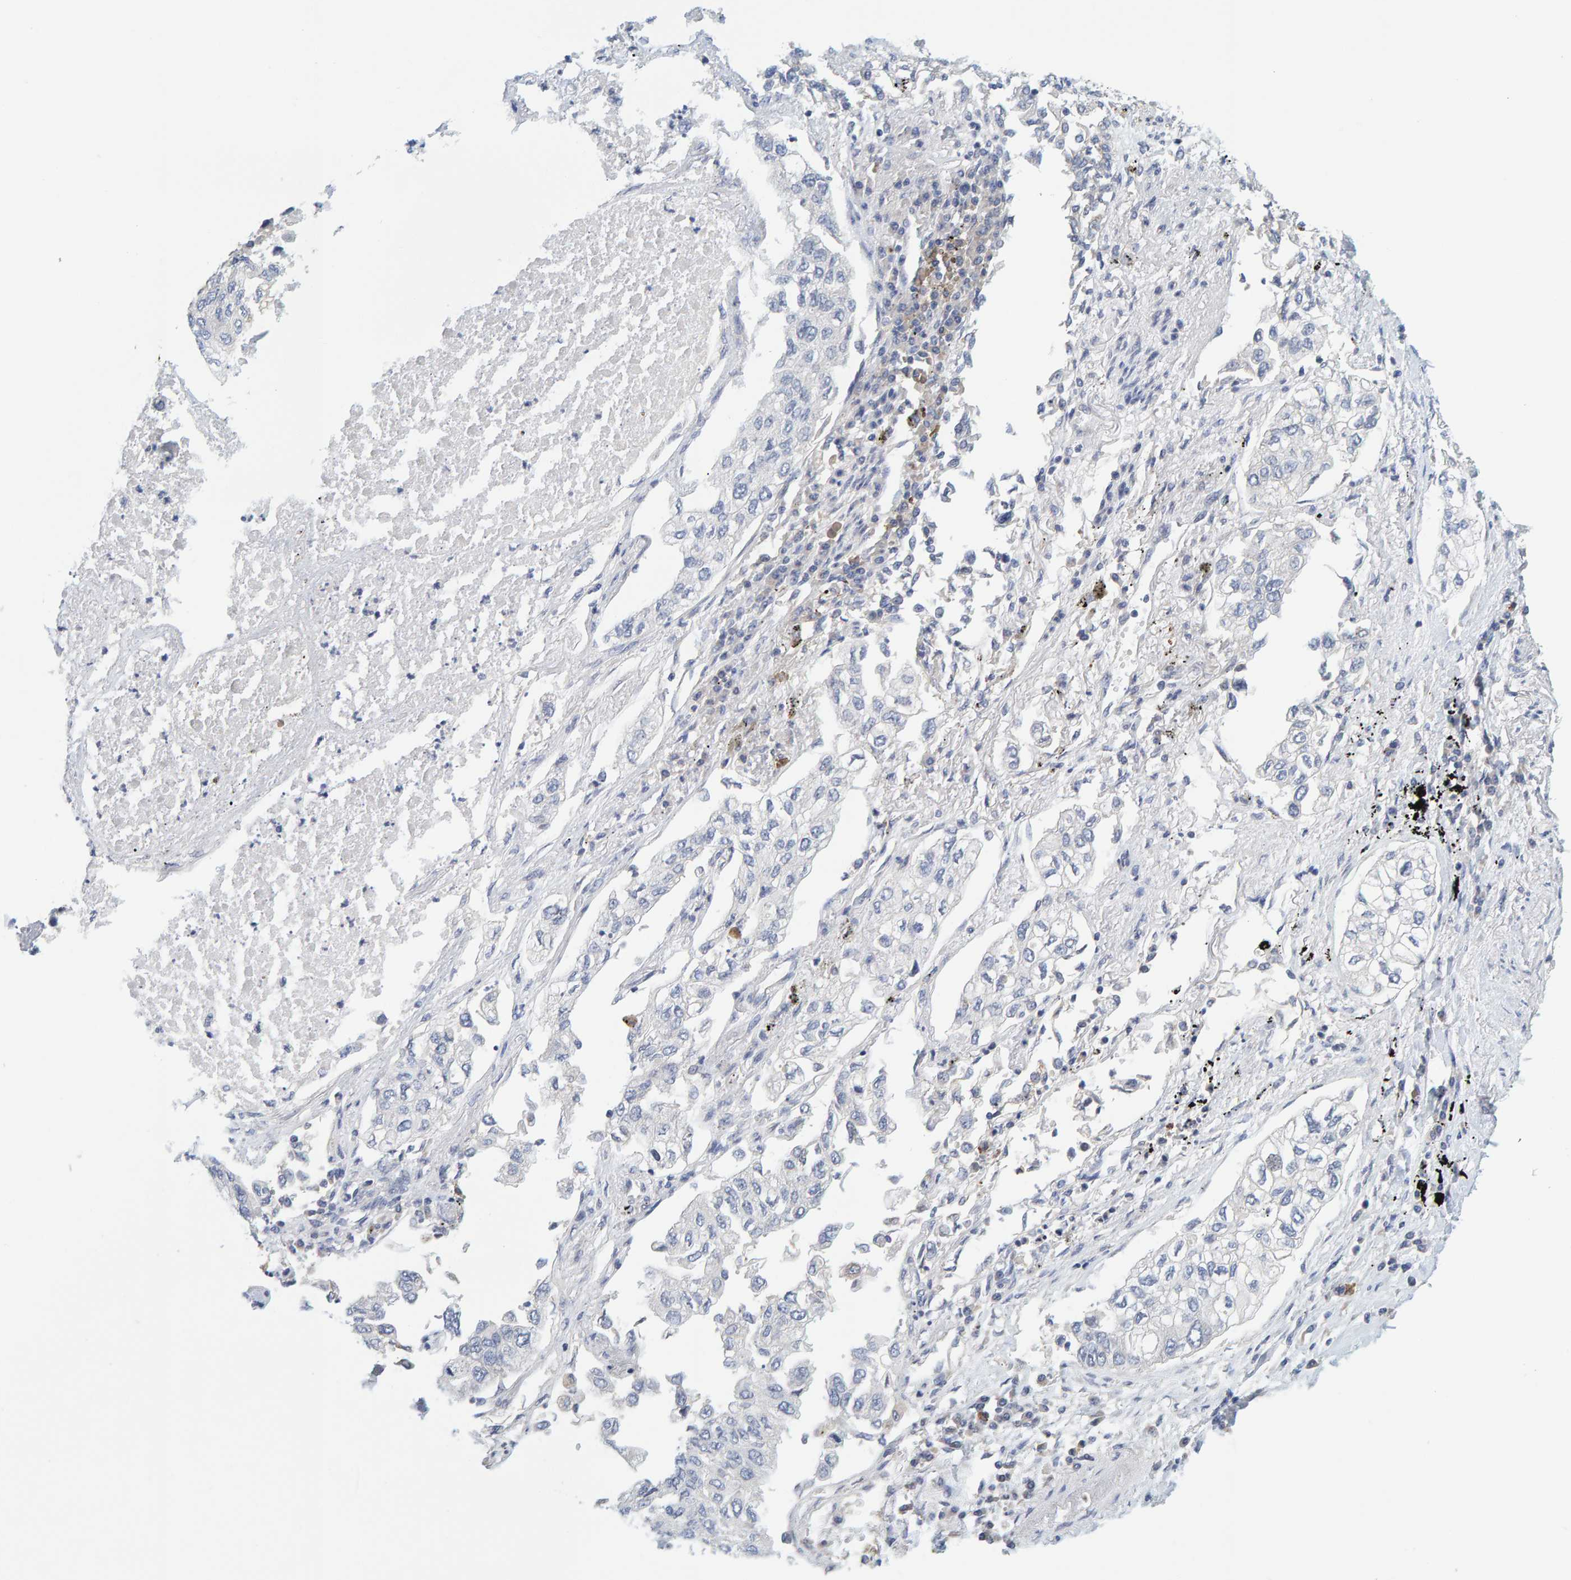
{"staining": {"intensity": "negative", "quantity": "none", "location": "none"}, "tissue": "lung cancer", "cell_type": "Tumor cells", "image_type": "cancer", "snomed": [{"axis": "morphology", "description": "Inflammation, NOS"}, {"axis": "morphology", "description": "Adenocarcinoma, NOS"}, {"axis": "topography", "description": "Lung"}], "caption": "A photomicrograph of human adenocarcinoma (lung) is negative for staining in tumor cells.", "gene": "ZNF77", "patient": {"sex": "male", "age": 63}}